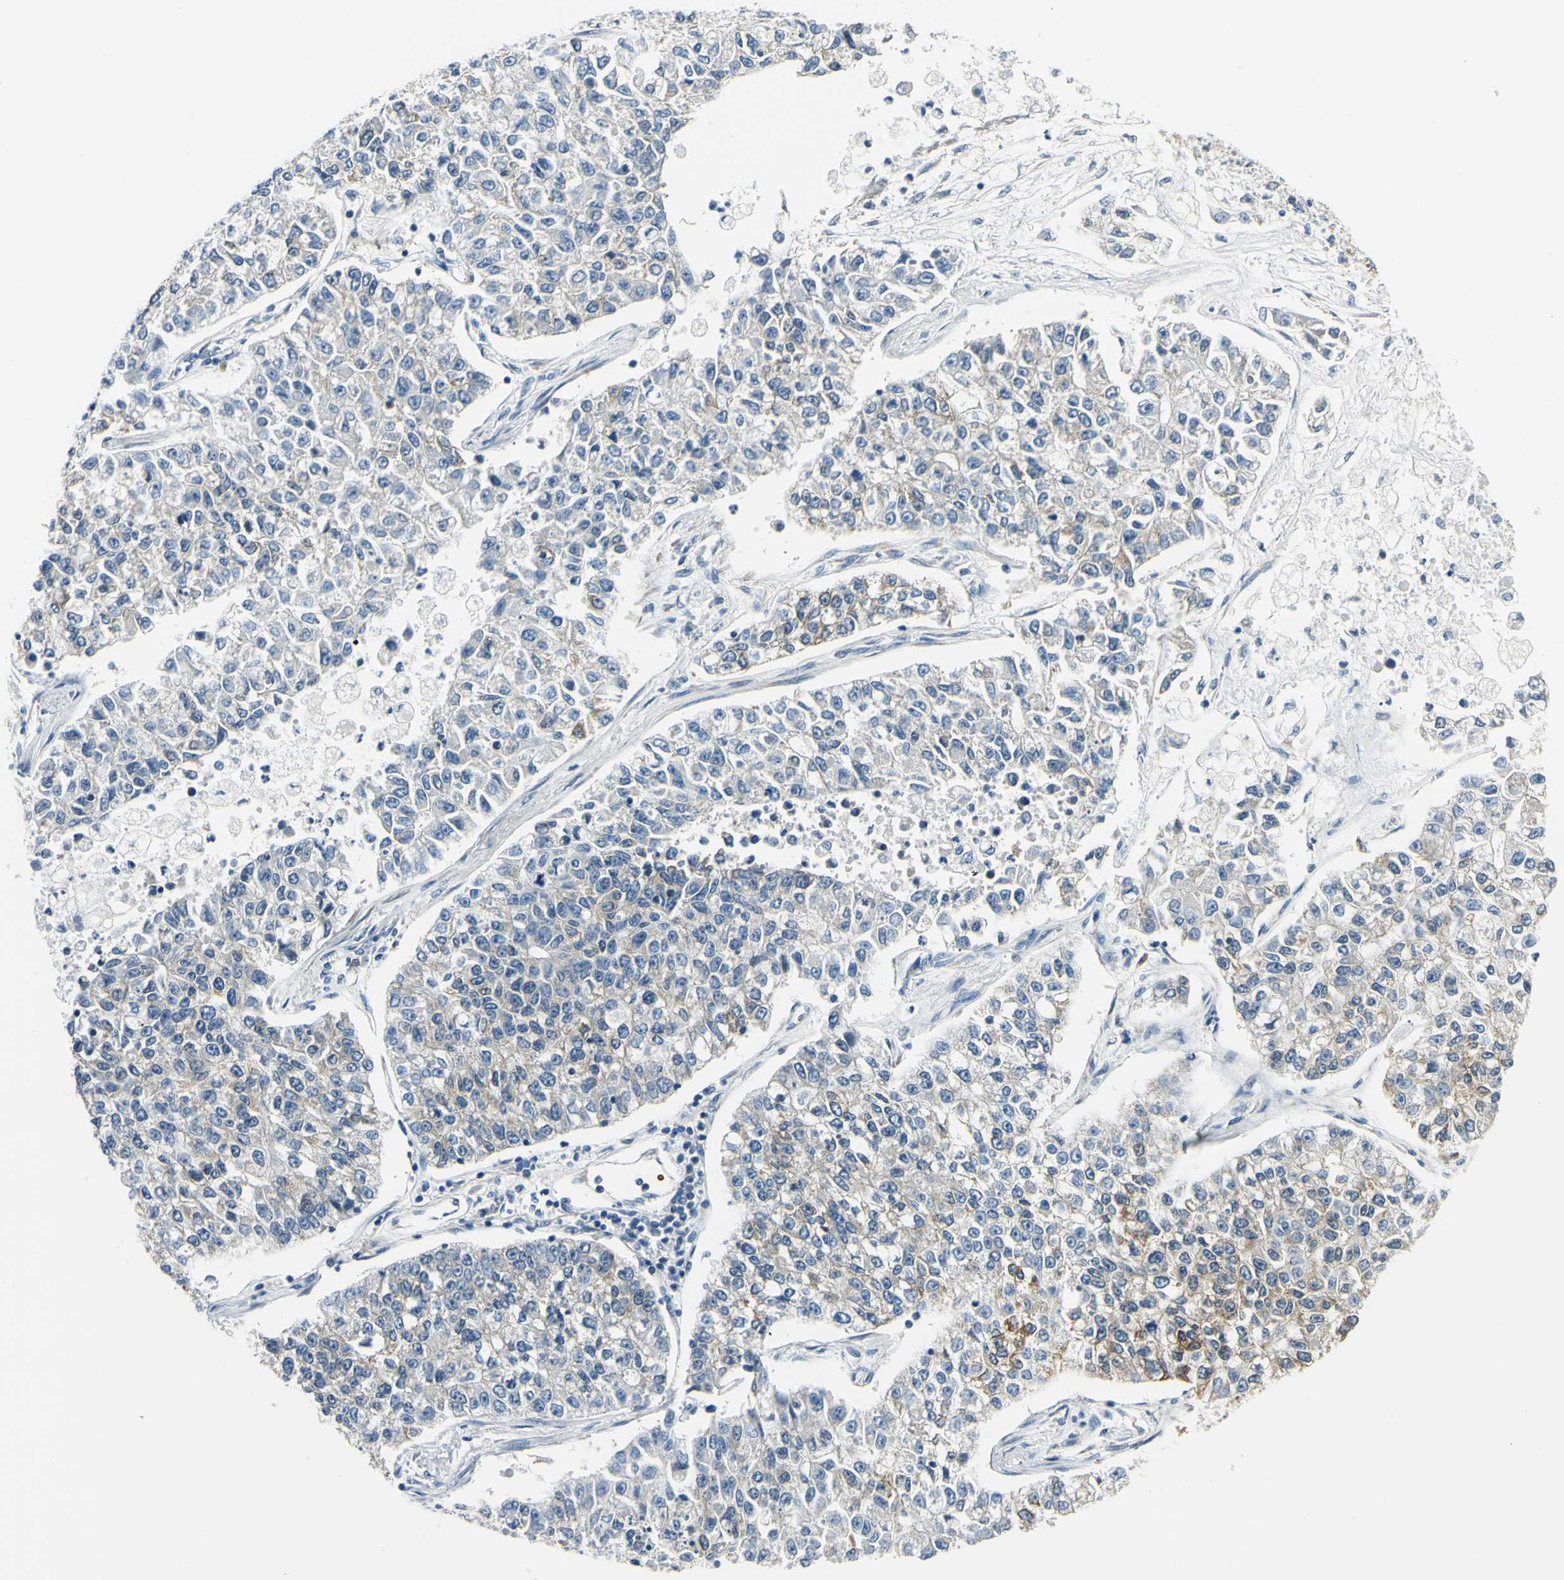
{"staining": {"intensity": "negative", "quantity": "none", "location": "none"}, "tissue": "lung cancer", "cell_type": "Tumor cells", "image_type": "cancer", "snomed": [{"axis": "morphology", "description": "Adenocarcinoma, NOS"}, {"axis": "topography", "description": "Lung"}], "caption": "Immunohistochemistry (IHC) image of neoplastic tissue: human adenocarcinoma (lung) stained with DAB (3,3'-diaminobenzidine) shows no significant protein staining in tumor cells.", "gene": "IGDCC4", "patient": {"sex": "male", "age": 49}}